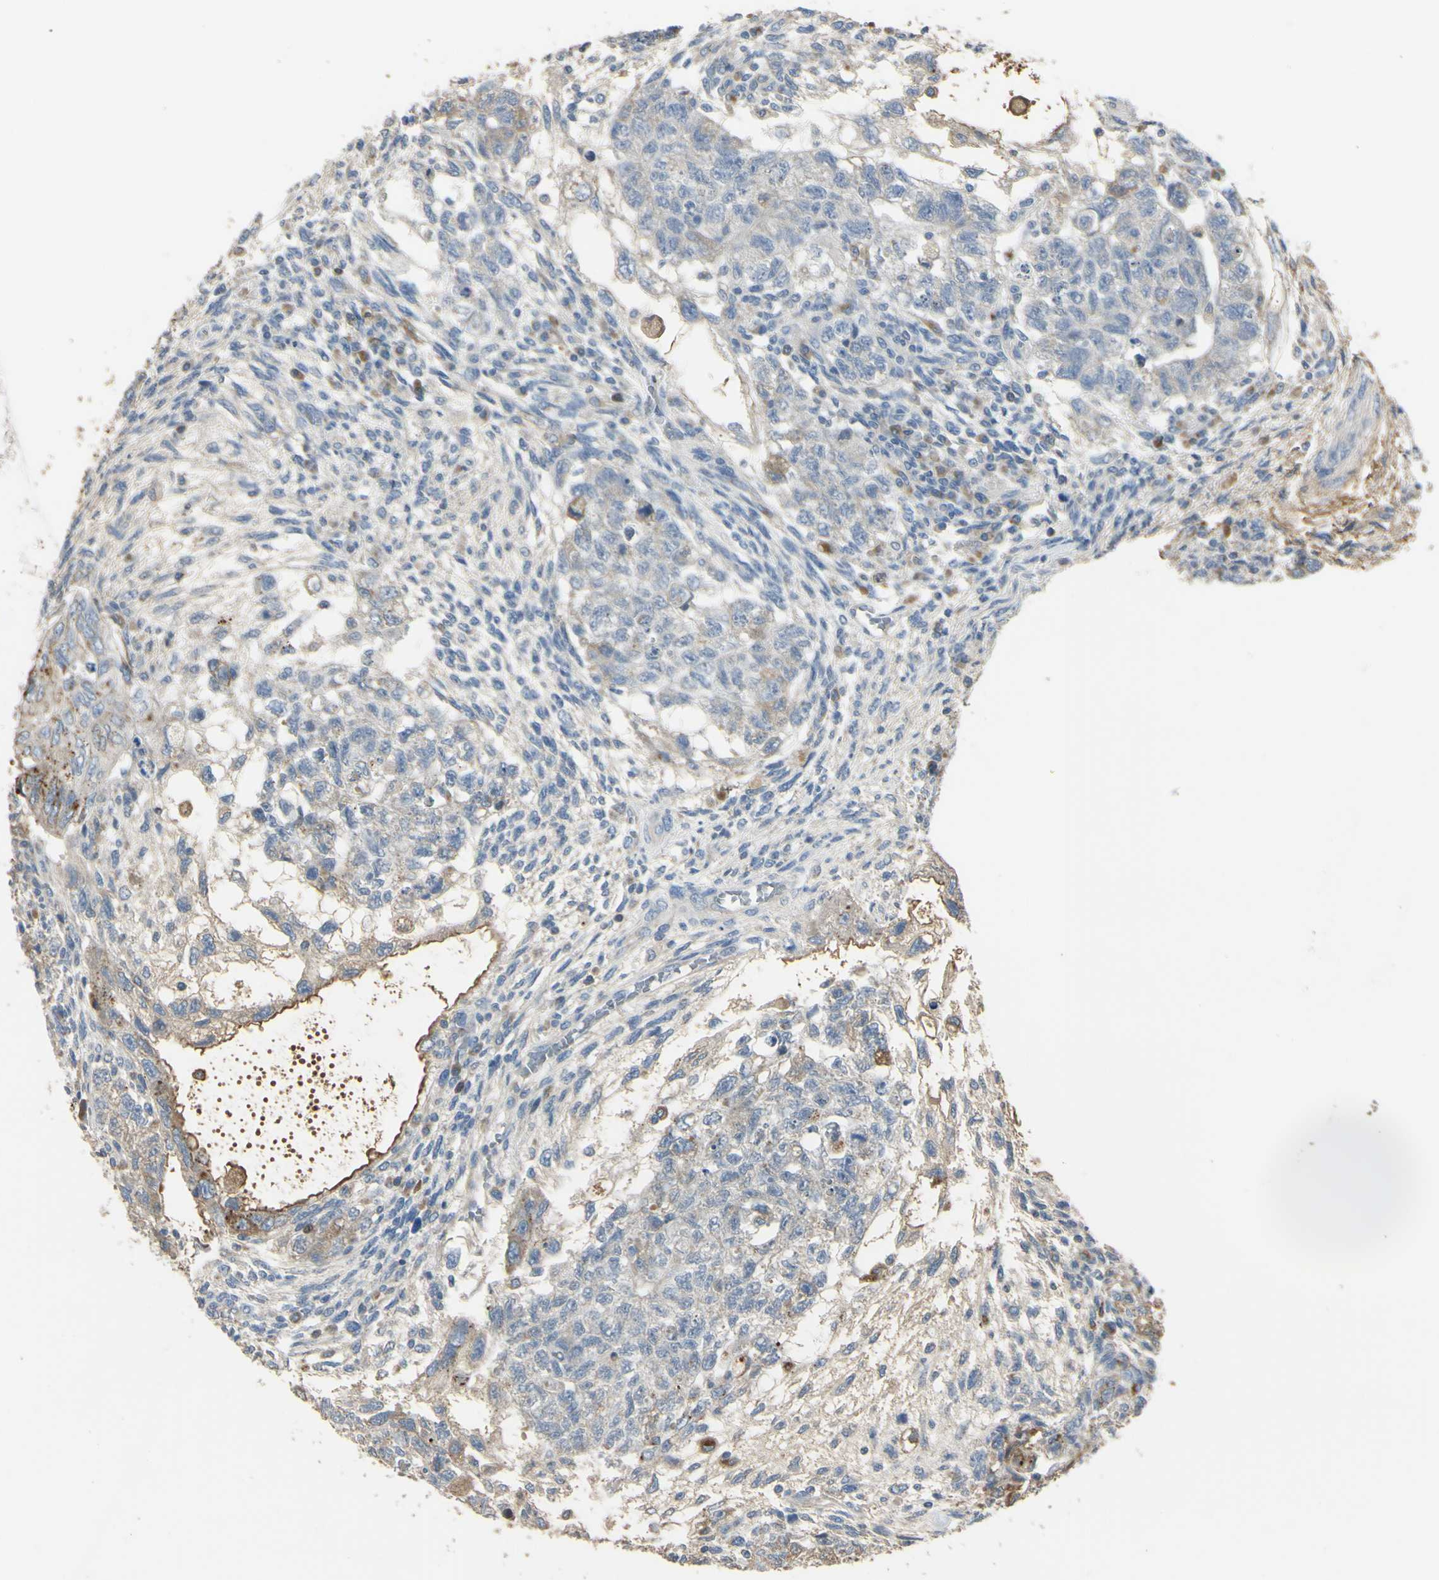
{"staining": {"intensity": "weak", "quantity": ">75%", "location": "cytoplasmic/membranous"}, "tissue": "testis cancer", "cell_type": "Tumor cells", "image_type": "cancer", "snomed": [{"axis": "morphology", "description": "Normal tissue, NOS"}, {"axis": "morphology", "description": "Carcinoma, Embryonal, NOS"}, {"axis": "topography", "description": "Testis"}], "caption": "Testis cancer stained with a protein marker reveals weak staining in tumor cells.", "gene": "ANGPTL1", "patient": {"sex": "male", "age": 36}}